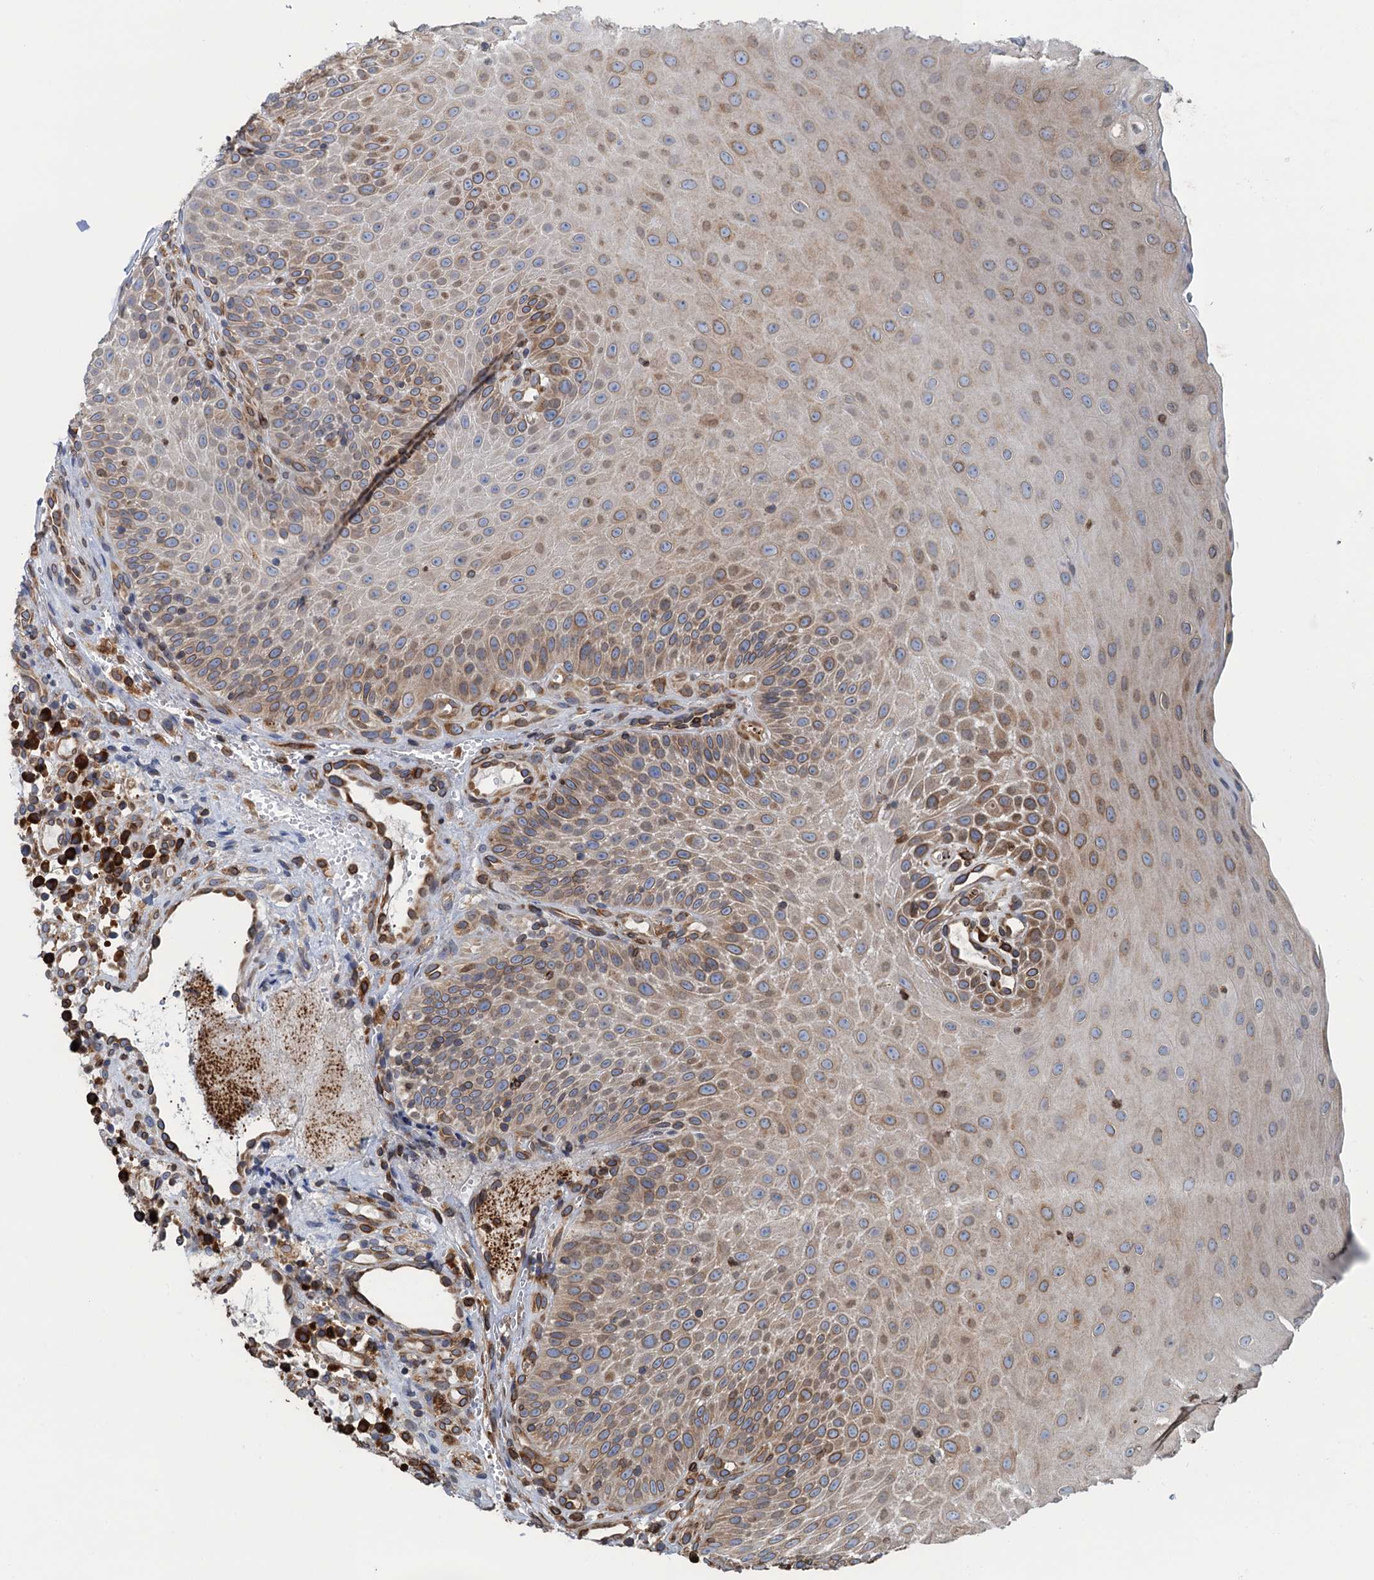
{"staining": {"intensity": "moderate", "quantity": "25%-75%", "location": "cytoplasmic/membranous"}, "tissue": "oral mucosa", "cell_type": "Squamous epithelial cells", "image_type": "normal", "snomed": [{"axis": "morphology", "description": "Normal tissue, NOS"}, {"axis": "topography", "description": "Oral tissue"}], "caption": "About 25%-75% of squamous epithelial cells in normal human oral mucosa show moderate cytoplasmic/membranous protein staining as visualized by brown immunohistochemical staining.", "gene": "TMEM205", "patient": {"sex": "female", "age": 13}}